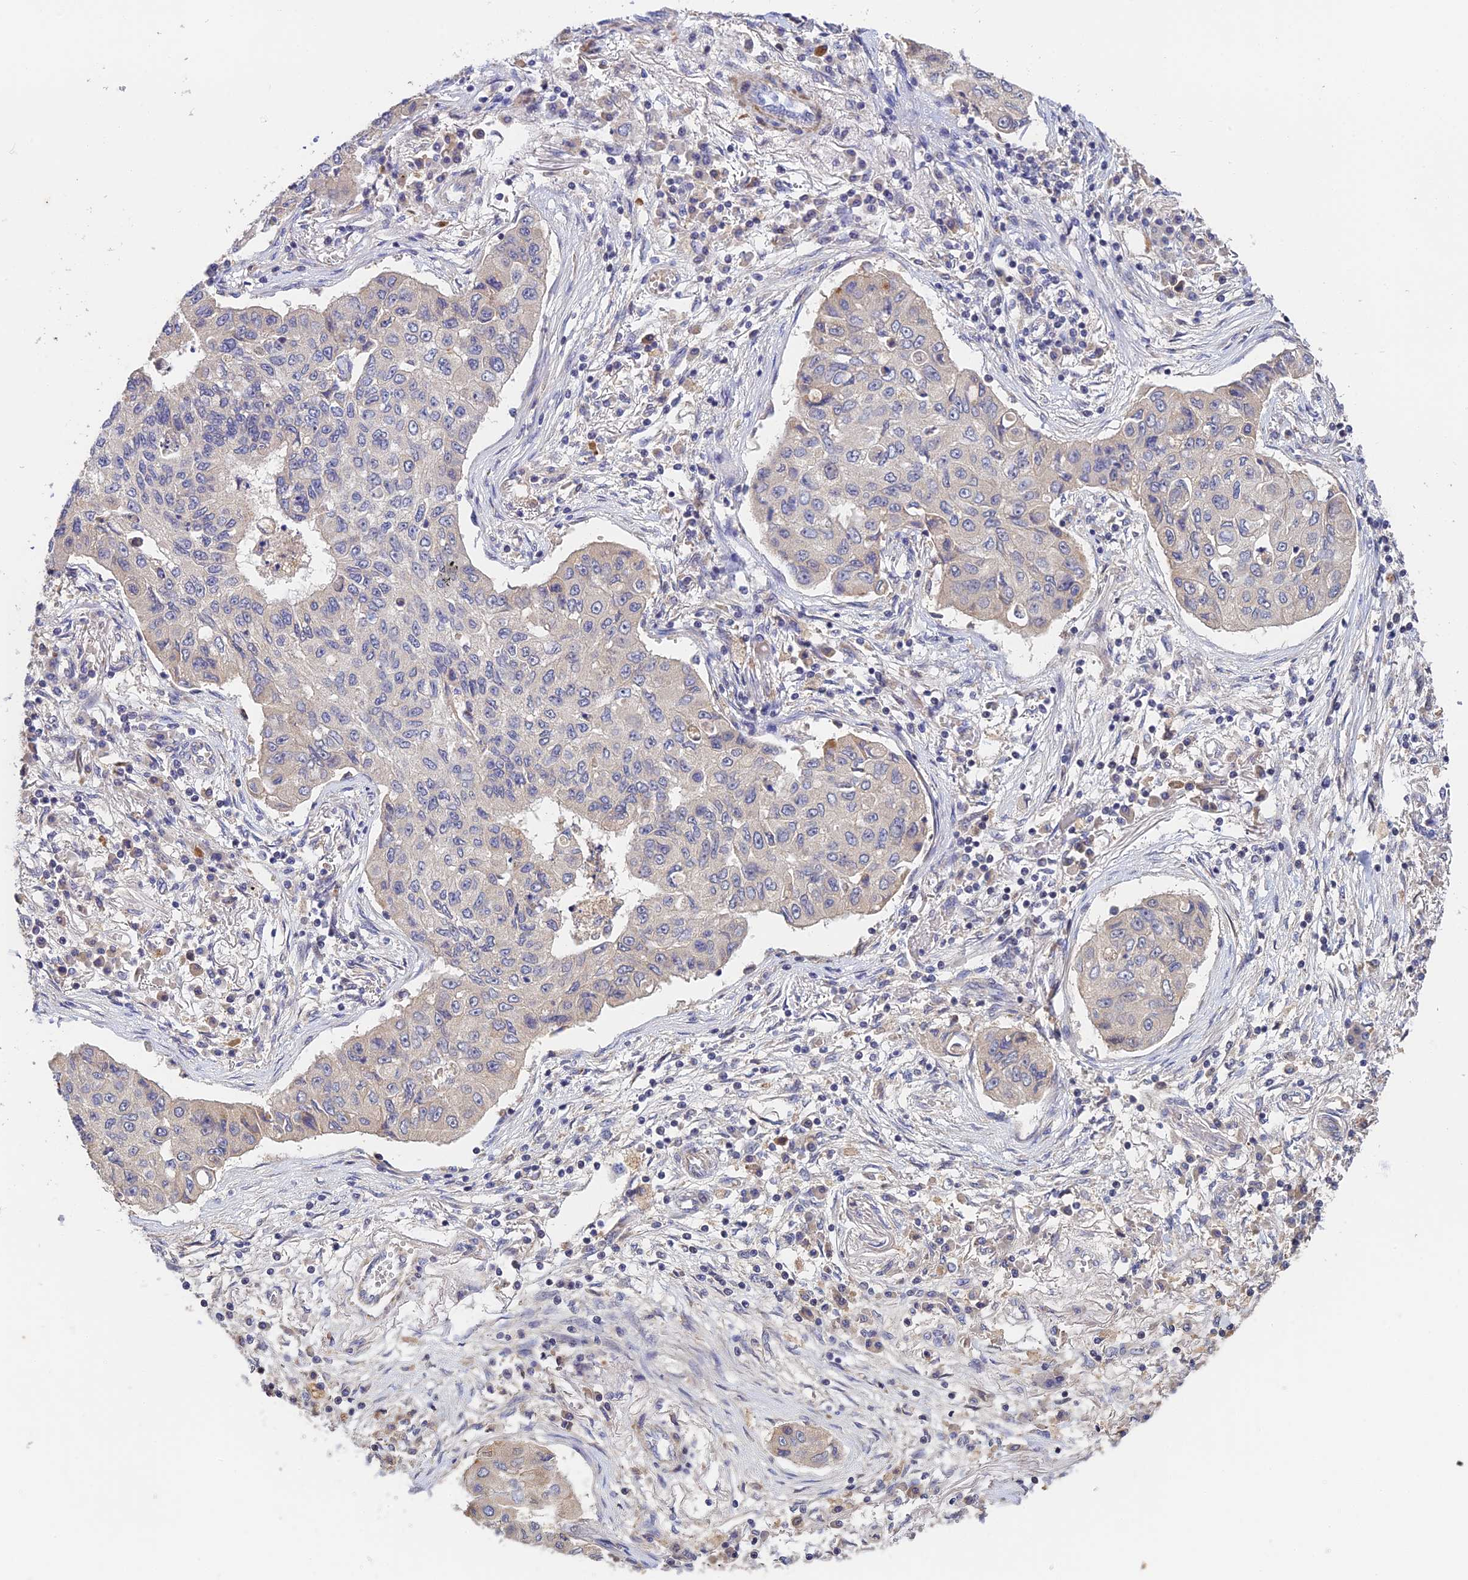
{"staining": {"intensity": "negative", "quantity": "none", "location": "none"}, "tissue": "lung cancer", "cell_type": "Tumor cells", "image_type": "cancer", "snomed": [{"axis": "morphology", "description": "Squamous cell carcinoma, NOS"}, {"axis": "topography", "description": "Lung"}], "caption": "This is a image of immunohistochemistry (IHC) staining of lung cancer (squamous cell carcinoma), which shows no expression in tumor cells. Brightfield microscopy of immunohistochemistry stained with DAB (3,3'-diaminobenzidine) (brown) and hematoxylin (blue), captured at high magnification.", "gene": "CWH43", "patient": {"sex": "male", "age": 74}}